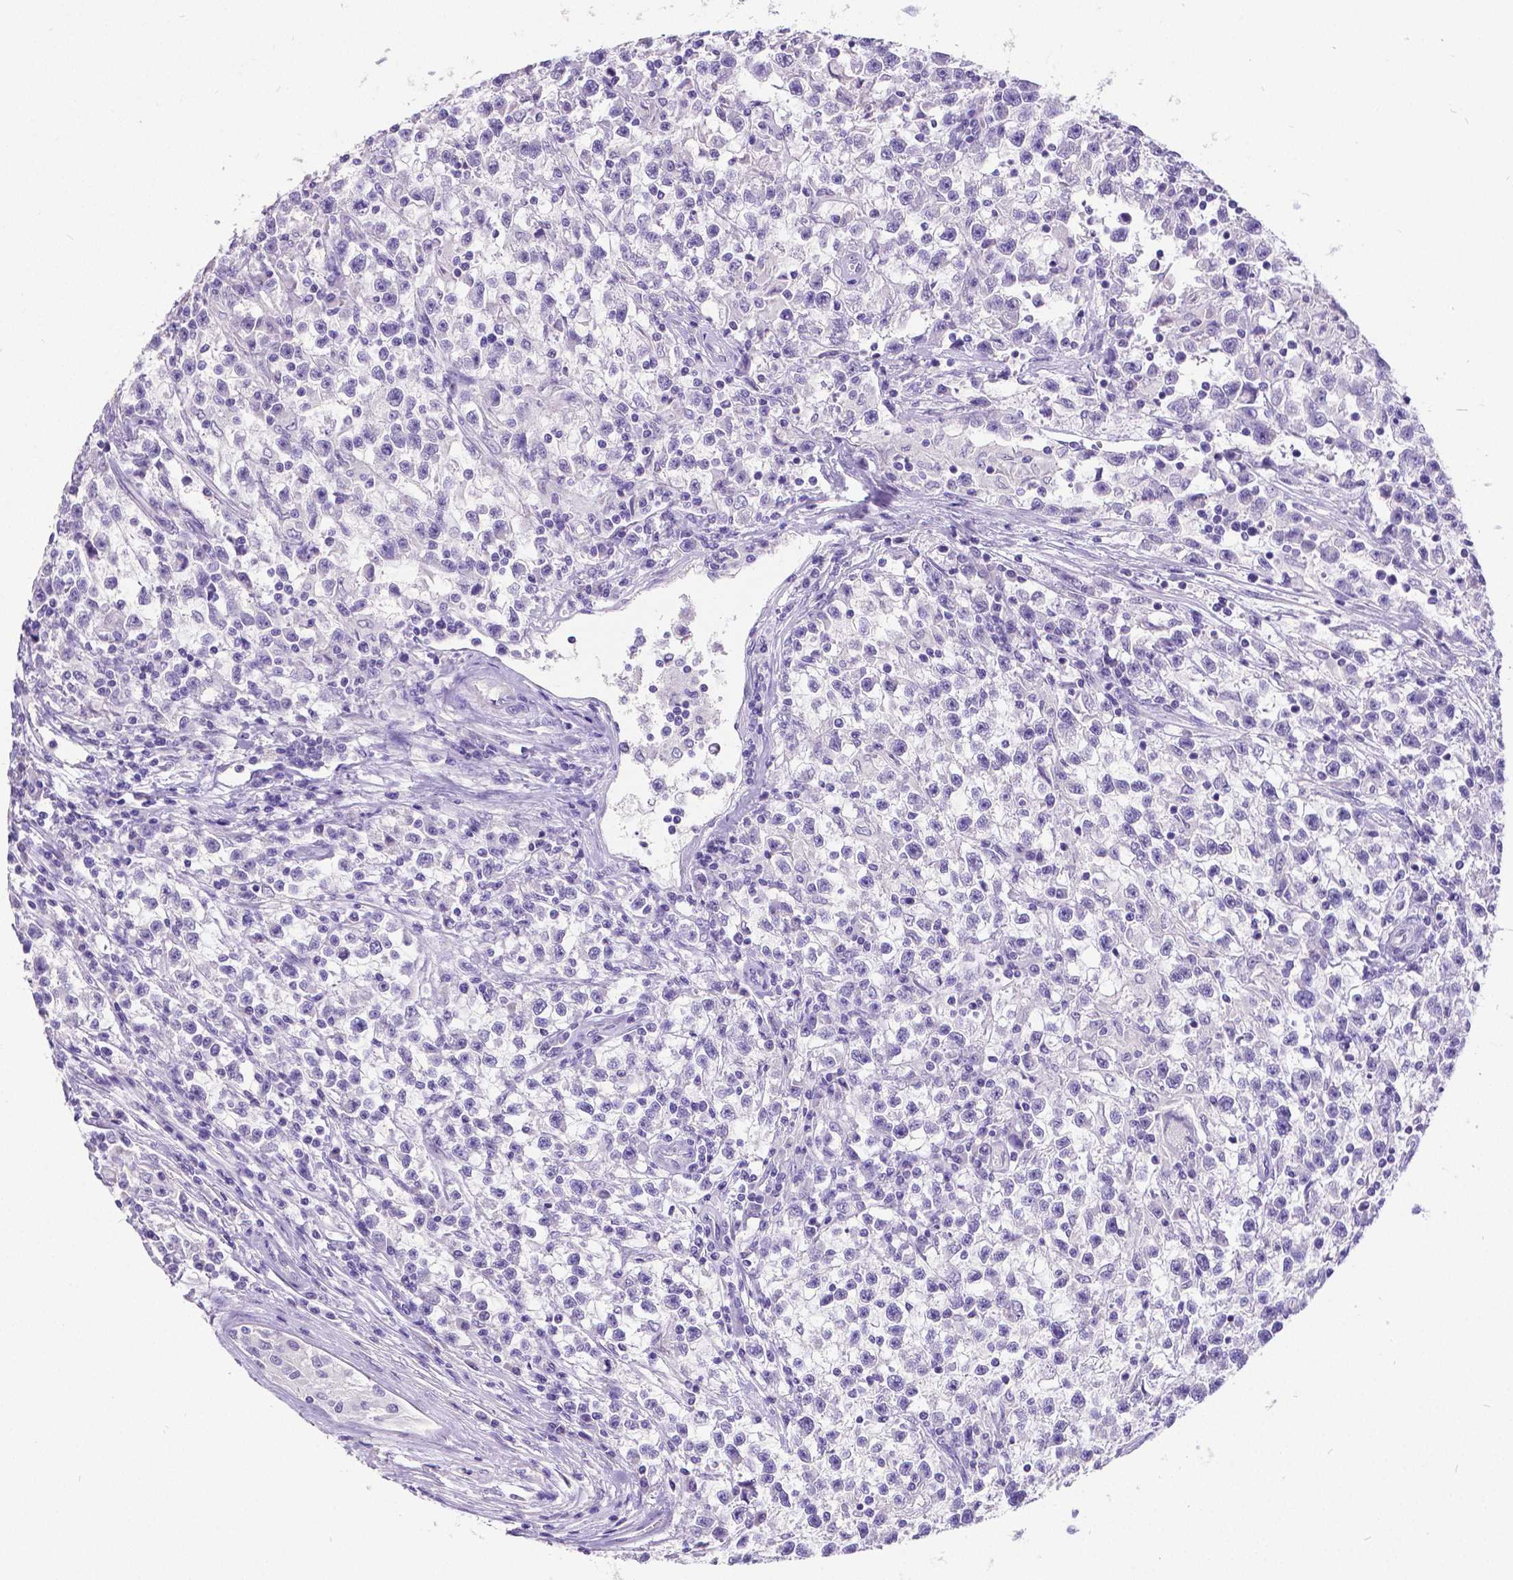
{"staining": {"intensity": "negative", "quantity": "none", "location": "none"}, "tissue": "testis cancer", "cell_type": "Tumor cells", "image_type": "cancer", "snomed": [{"axis": "morphology", "description": "Seminoma, NOS"}, {"axis": "topography", "description": "Testis"}], "caption": "Testis cancer was stained to show a protein in brown. There is no significant expression in tumor cells.", "gene": "SATB2", "patient": {"sex": "male", "age": 31}}